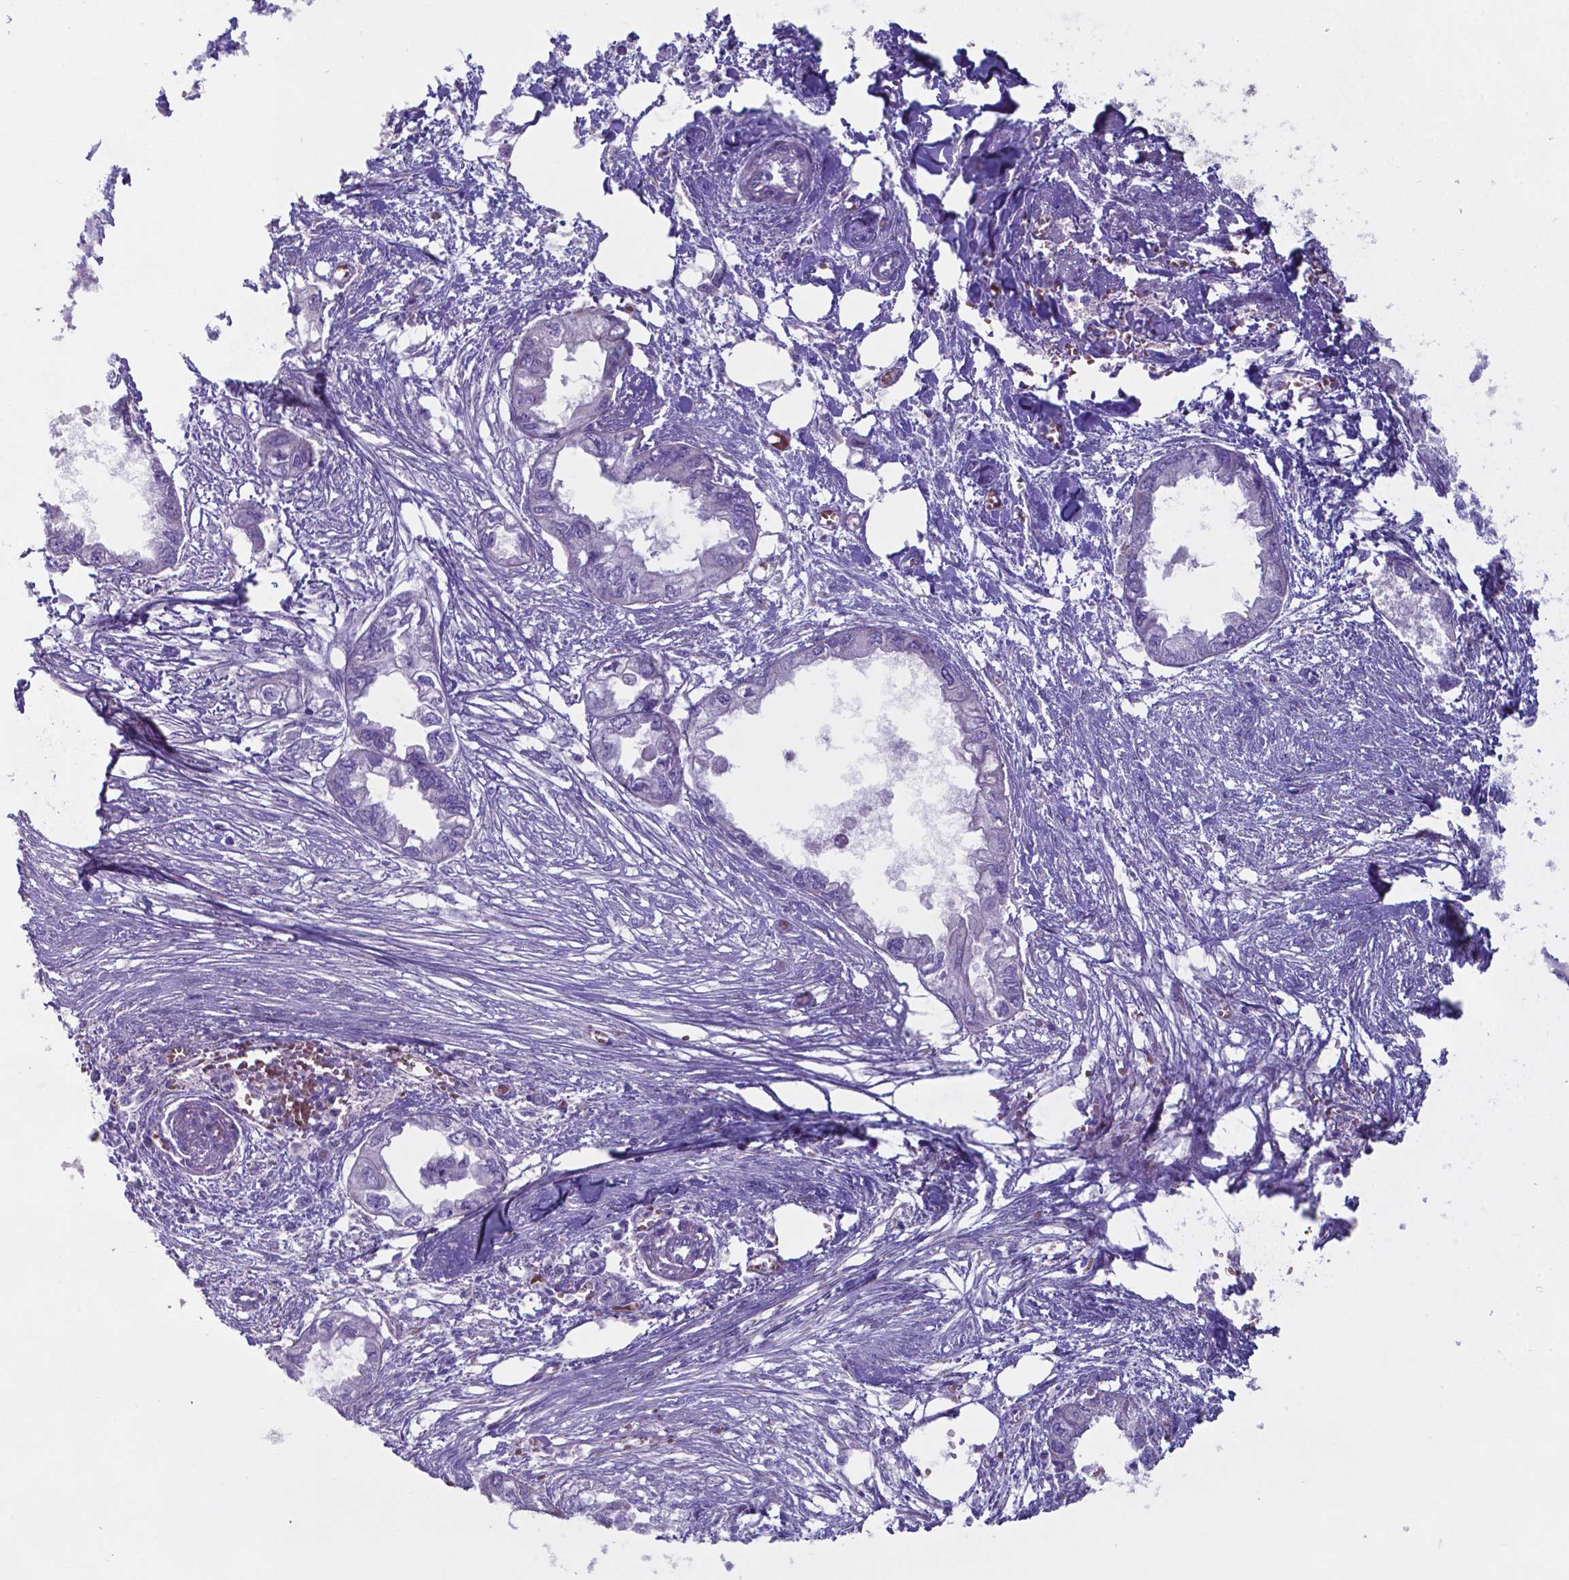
{"staining": {"intensity": "negative", "quantity": "none", "location": "none"}, "tissue": "endometrial cancer", "cell_type": "Tumor cells", "image_type": "cancer", "snomed": [{"axis": "morphology", "description": "Adenocarcinoma, NOS"}, {"axis": "morphology", "description": "Adenocarcinoma, metastatic, NOS"}, {"axis": "topography", "description": "Adipose tissue"}, {"axis": "topography", "description": "Endometrium"}], "caption": "Protein analysis of endometrial cancer displays no significant positivity in tumor cells.", "gene": "TYRO3", "patient": {"sex": "female", "age": 67}}